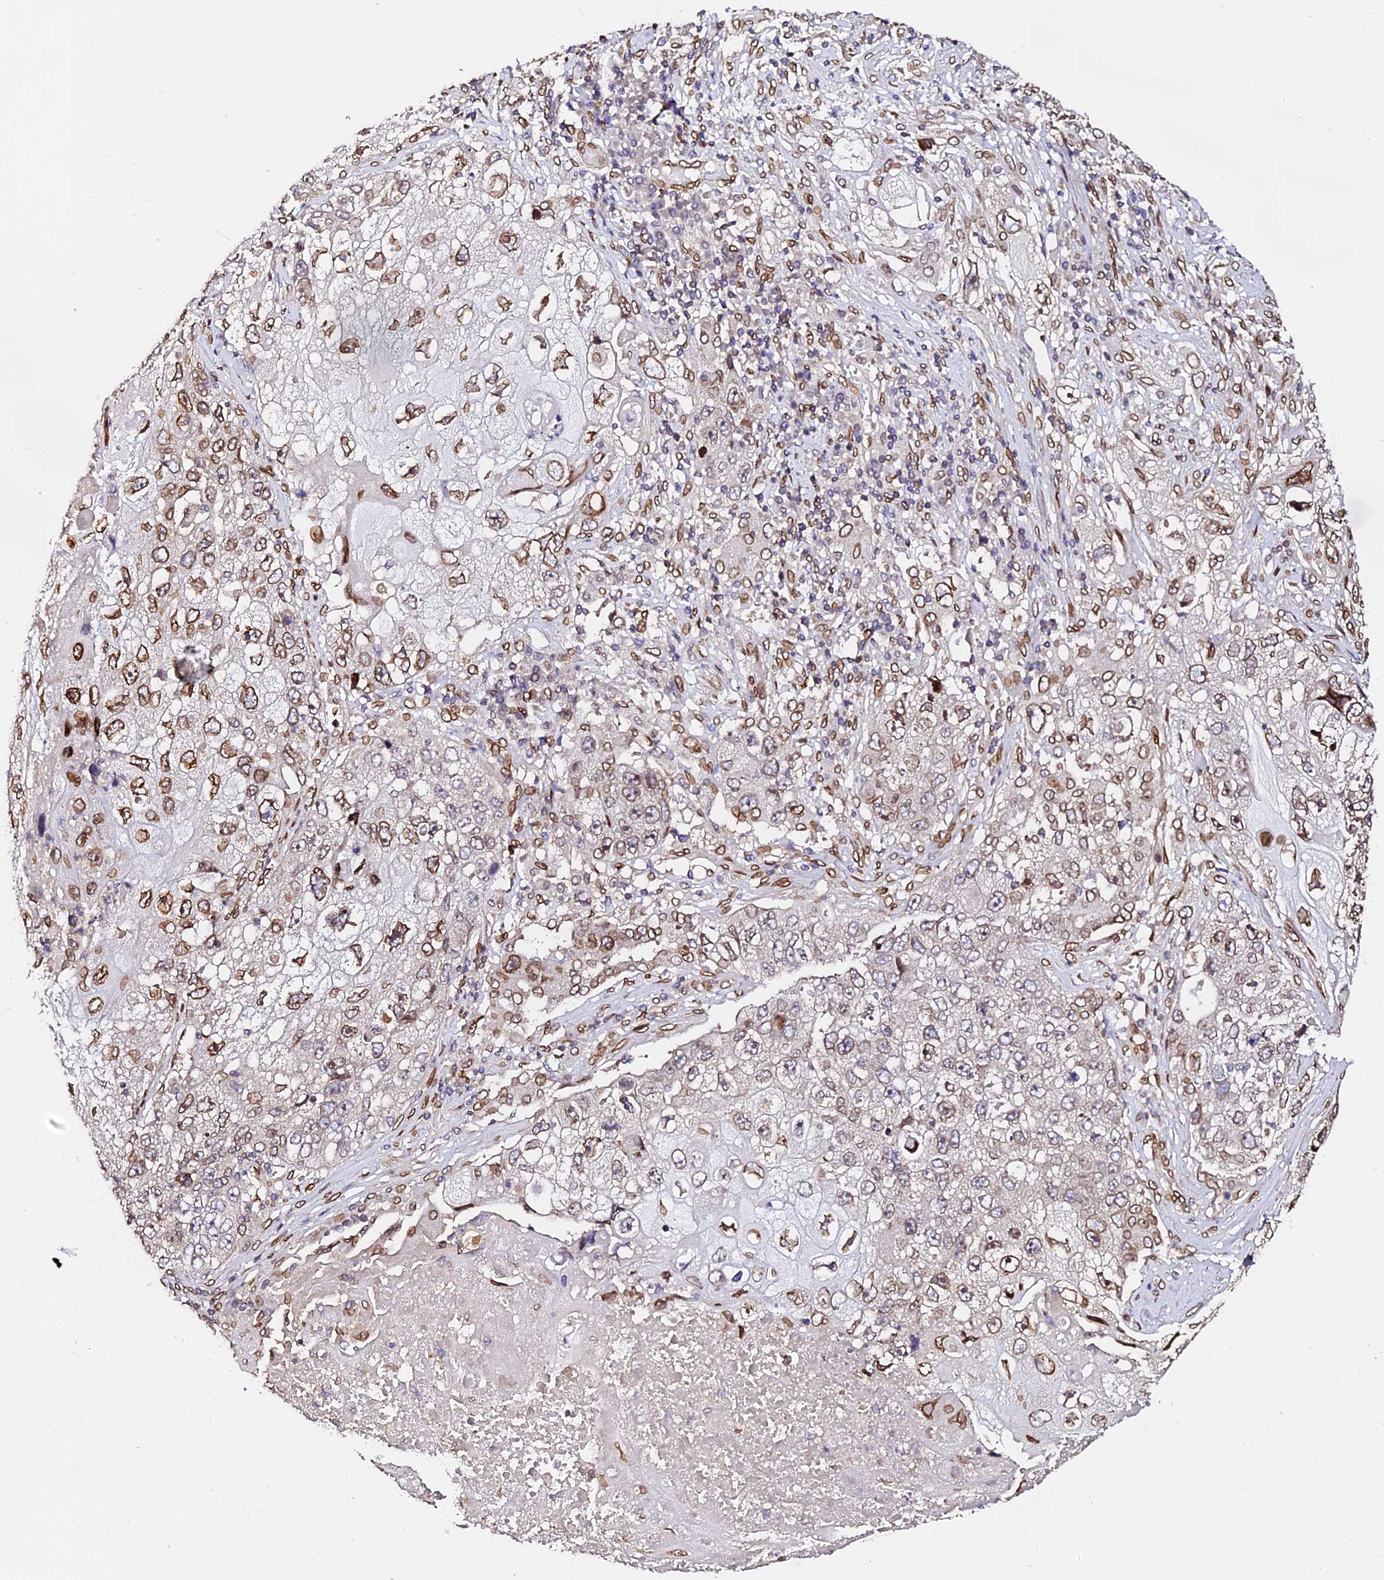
{"staining": {"intensity": "moderate", "quantity": "25%-75%", "location": "cytoplasmic/membranous,nuclear"}, "tissue": "lung cancer", "cell_type": "Tumor cells", "image_type": "cancer", "snomed": [{"axis": "morphology", "description": "Squamous cell carcinoma, NOS"}, {"axis": "topography", "description": "Lung"}], "caption": "An image of lung squamous cell carcinoma stained for a protein displays moderate cytoplasmic/membranous and nuclear brown staining in tumor cells.", "gene": "ANAPC5", "patient": {"sex": "male", "age": 61}}